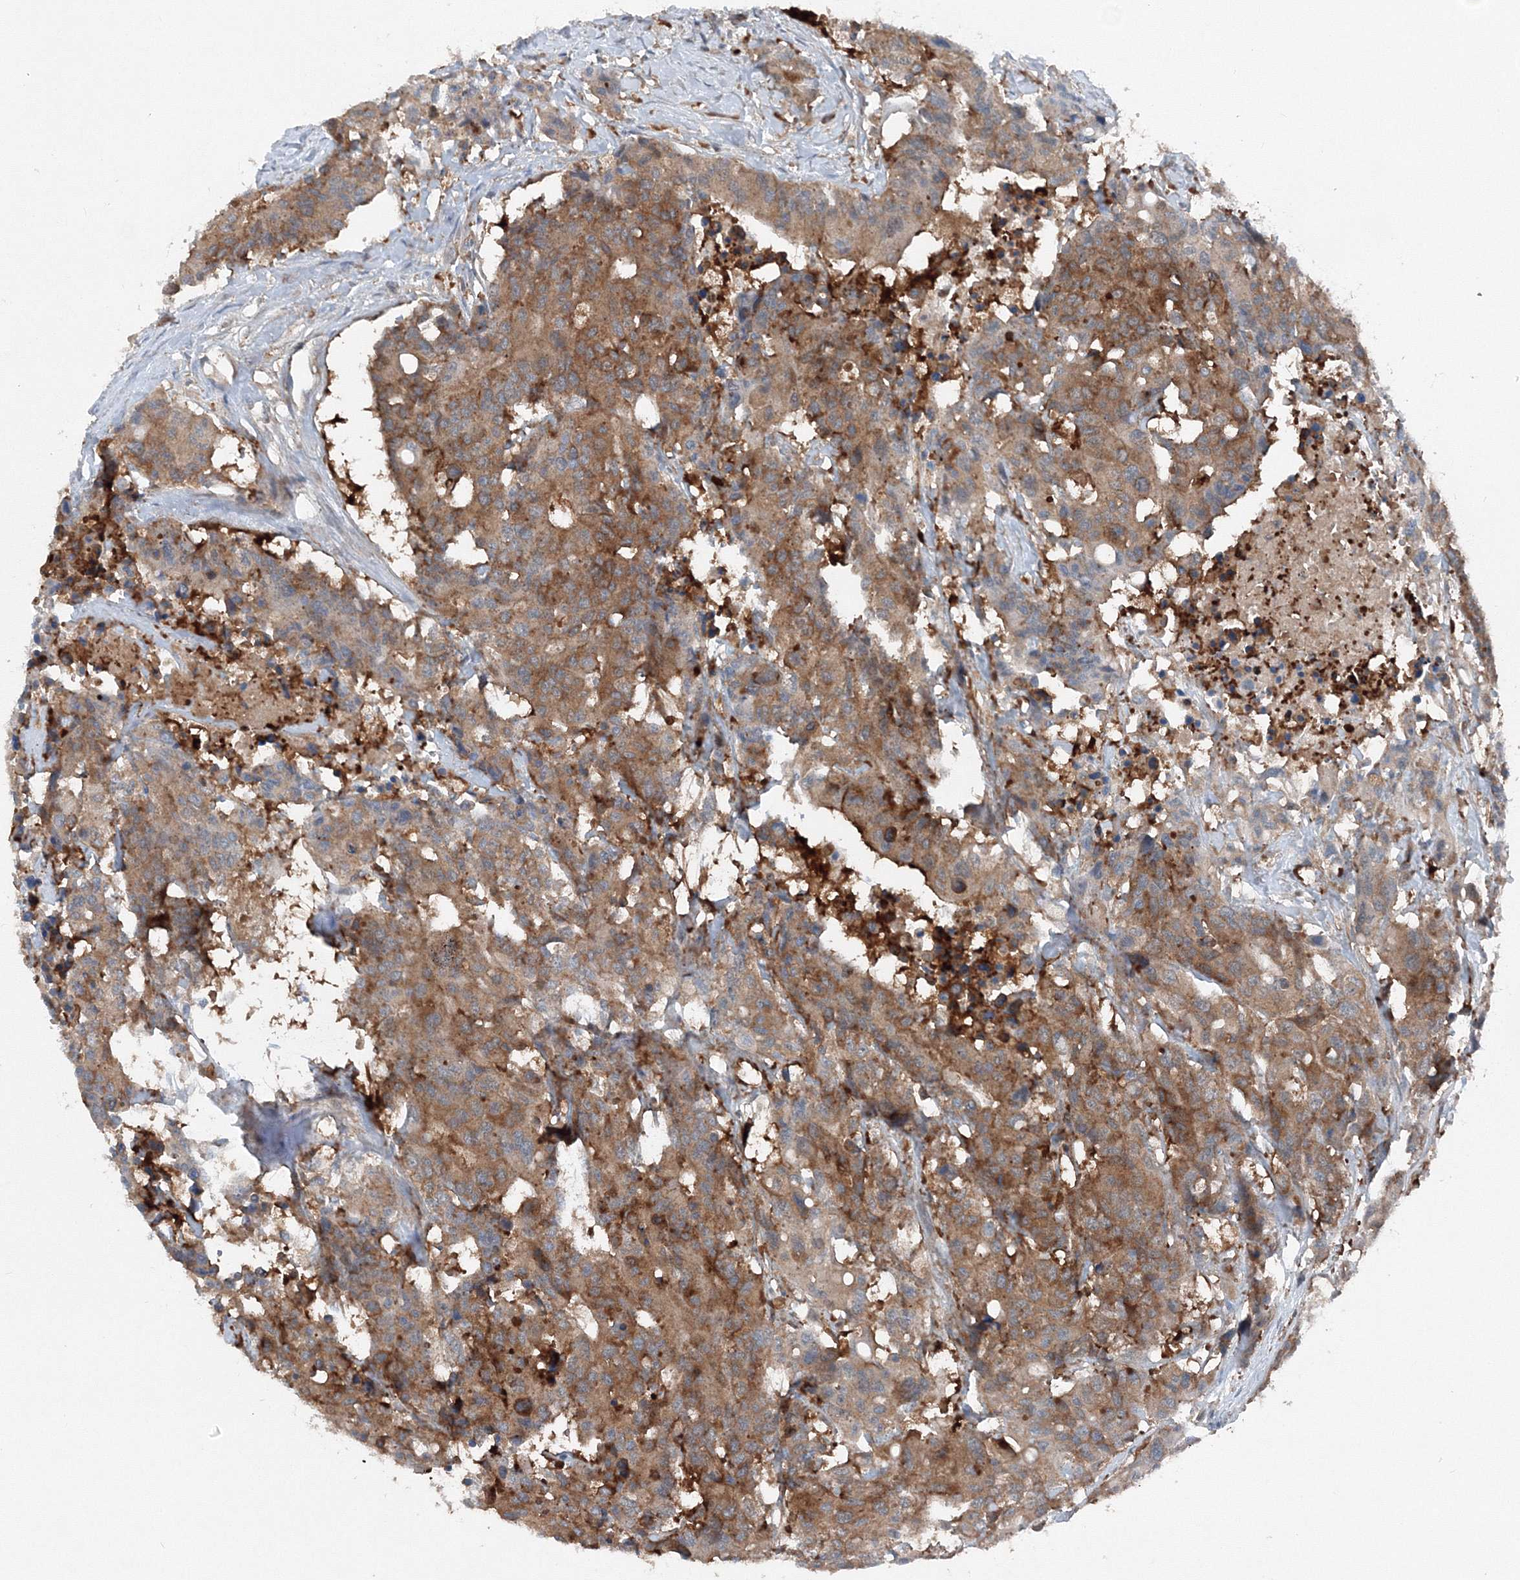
{"staining": {"intensity": "moderate", "quantity": ">75%", "location": "cytoplasmic/membranous"}, "tissue": "colorectal cancer", "cell_type": "Tumor cells", "image_type": "cancer", "snomed": [{"axis": "morphology", "description": "Adenocarcinoma, NOS"}, {"axis": "topography", "description": "Colon"}], "caption": "IHC micrograph of human colorectal adenocarcinoma stained for a protein (brown), which reveals medium levels of moderate cytoplasmic/membranous positivity in approximately >75% of tumor cells.", "gene": "TPRKB", "patient": {"sex": "male", "age": 77}}